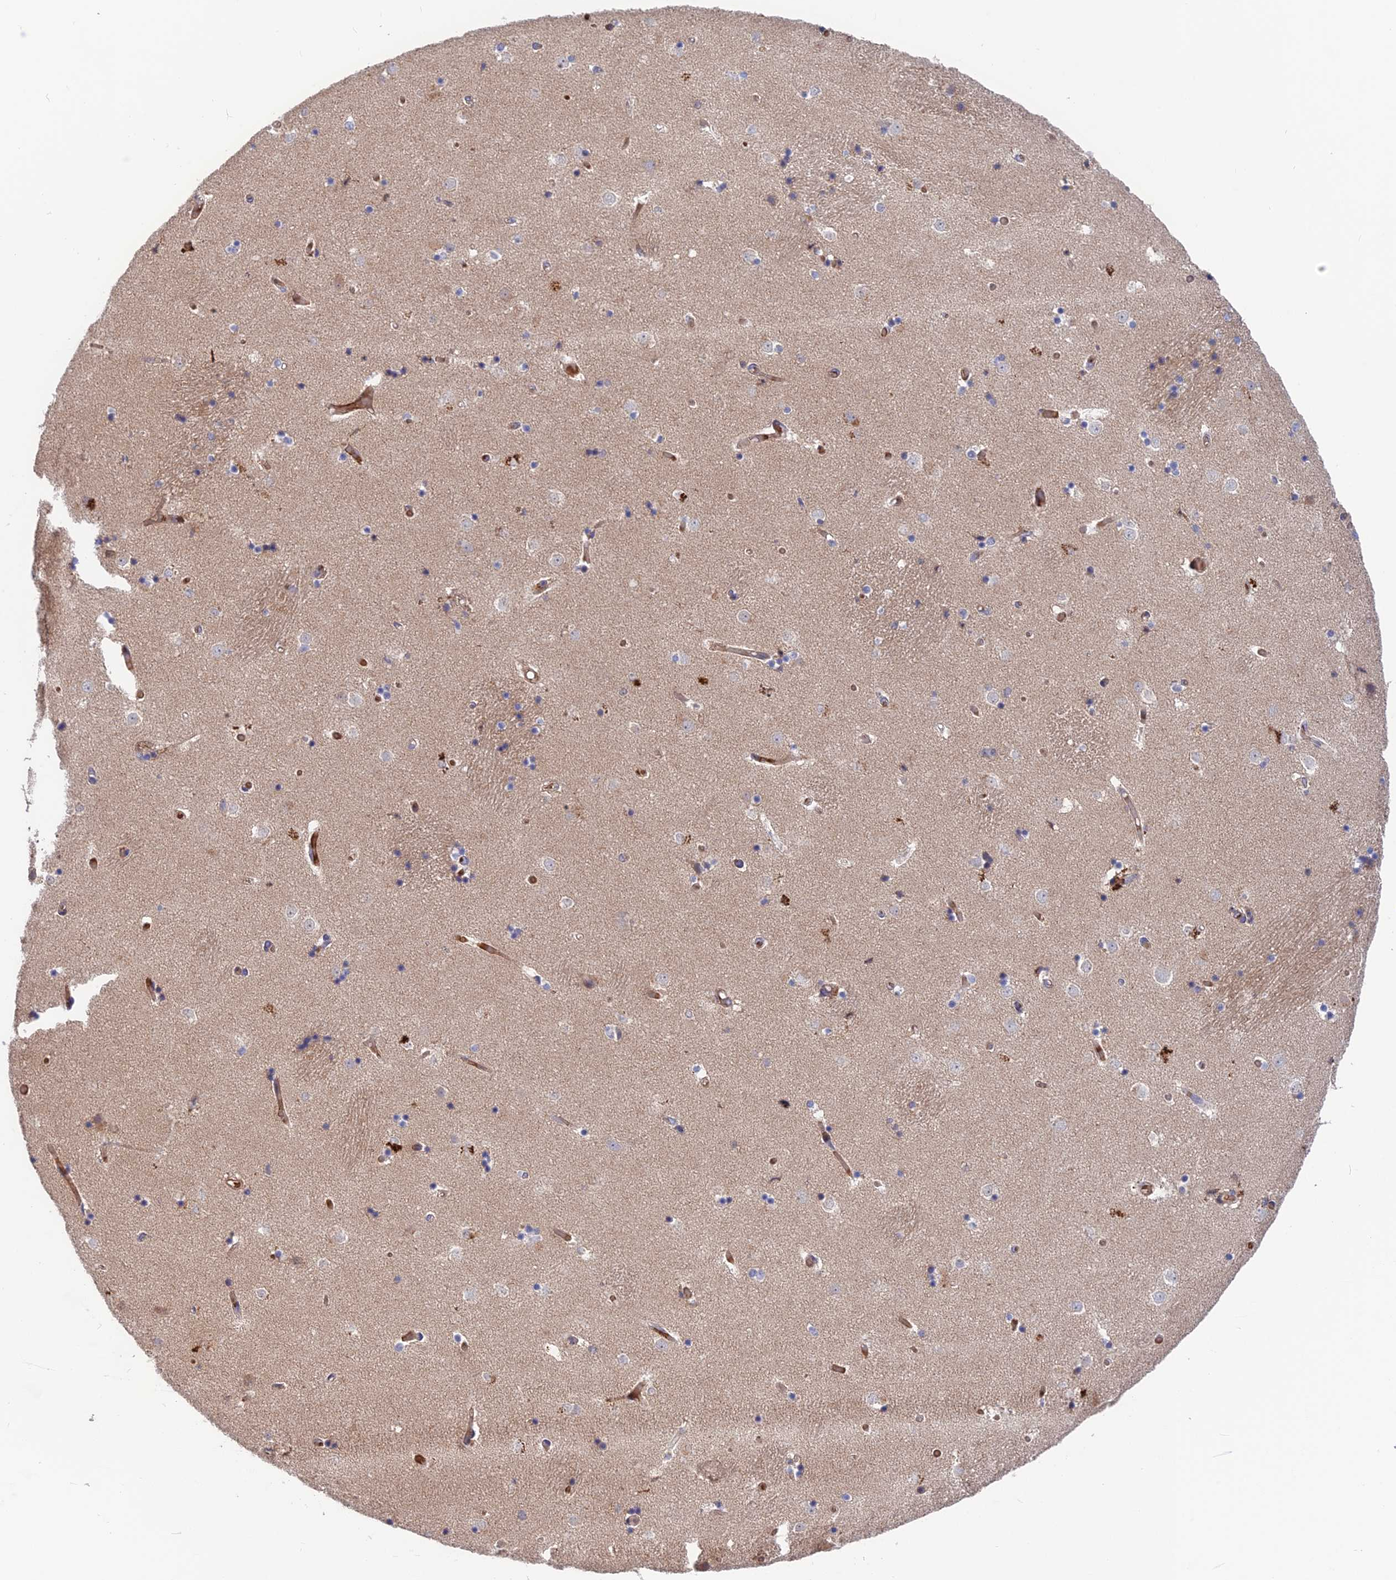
{"staining": {"intensity": "negative", "quantity": "none", "location": "none"}, "tissue": "caudate", "cell_type": "Glial cells", "image_type": "normal", "snomed": [{"axis": "morphology", "description": "Normal tissue, NOS"}, {"axis": "topography", "description": "Lateral ventricle wall"}], "caption": "The IHC photomicrograph has no significant expression in glial cells of caudate.", "gene": "CPNE7", "patient": {"sex": "female", "age": 52}}